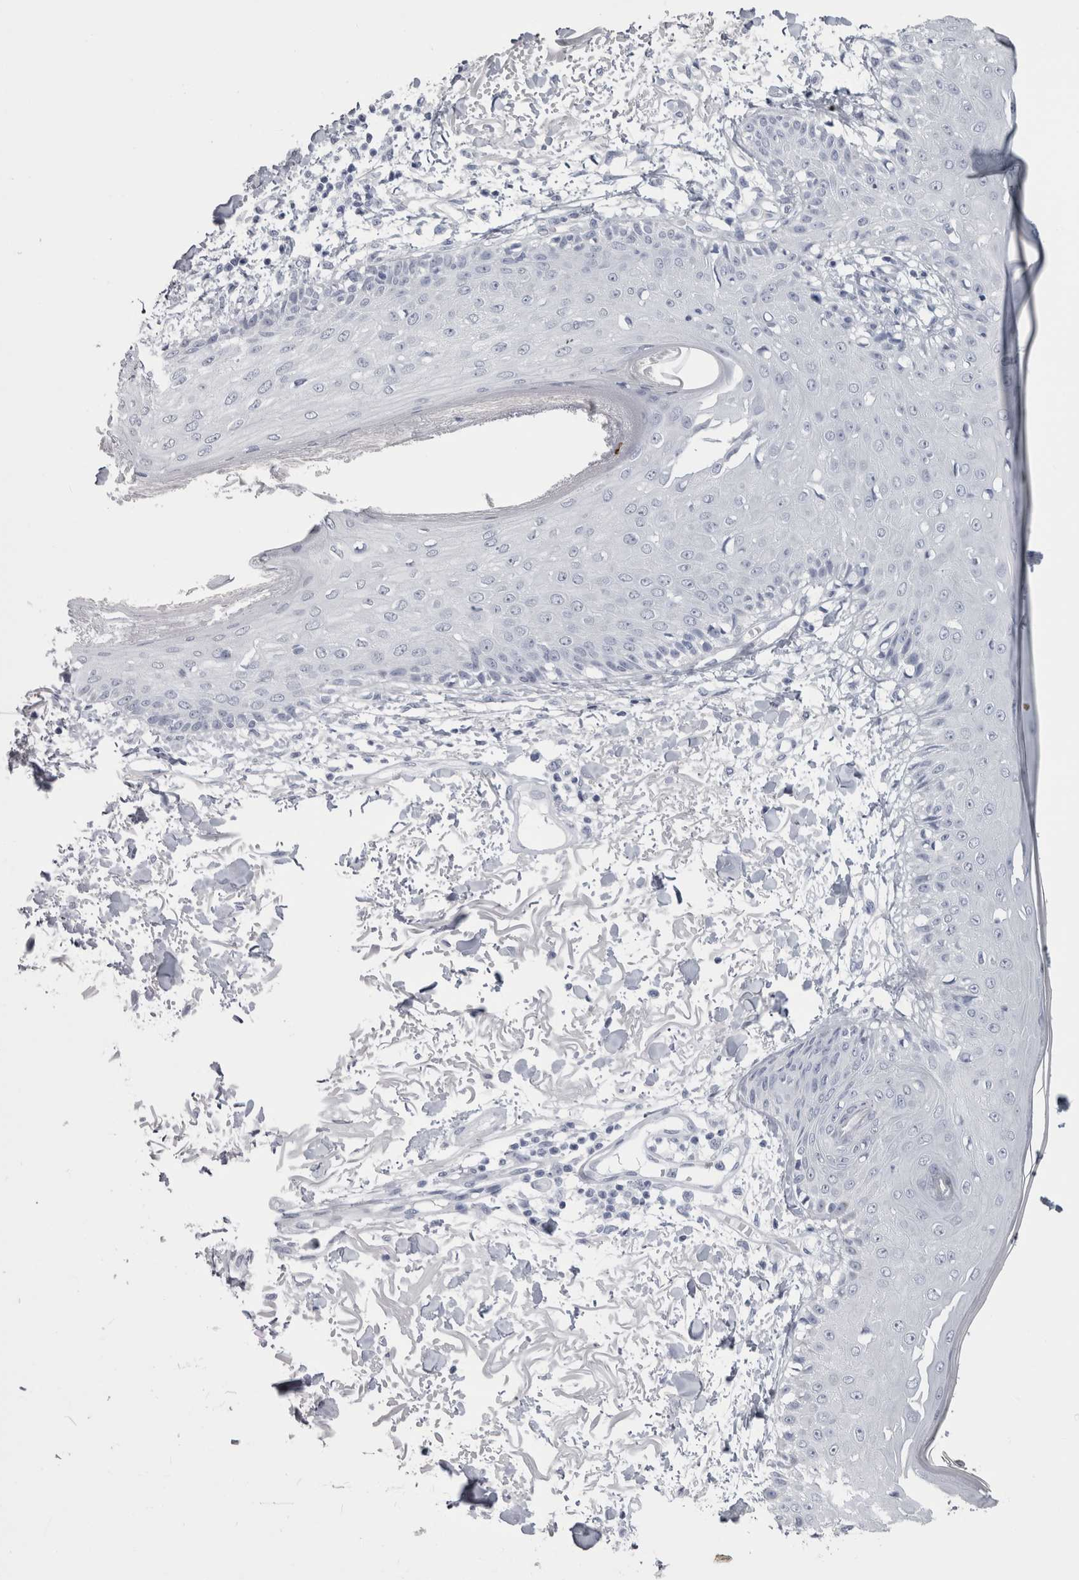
{"staining": {"intensity": "negative", "quantity": "none", "location": "none"}, "tissue": "skin", "cell_type": "Fibroblasts", "image_type": "normal", "snomed": [{"axis": "morphology", "description": "Normal tissue, NOS"}, {"axis": "morphology", "description": "Squamous cell carcinoma, NOS"}, {"axis": "topography", "description": "Skin"}, {"axis": "topography", "description": "Peripheral nerve tissue"}], "caption": "Immunohistochemistry (IHC) photomicrograph of benign skin stained for a protein (brown), which reveals no positivity in fibroblasts. (DAB immunohistochemistry (IHC), high magnification).", "gene": "PTH", "patient": {"sex": "male", "age": 83}}